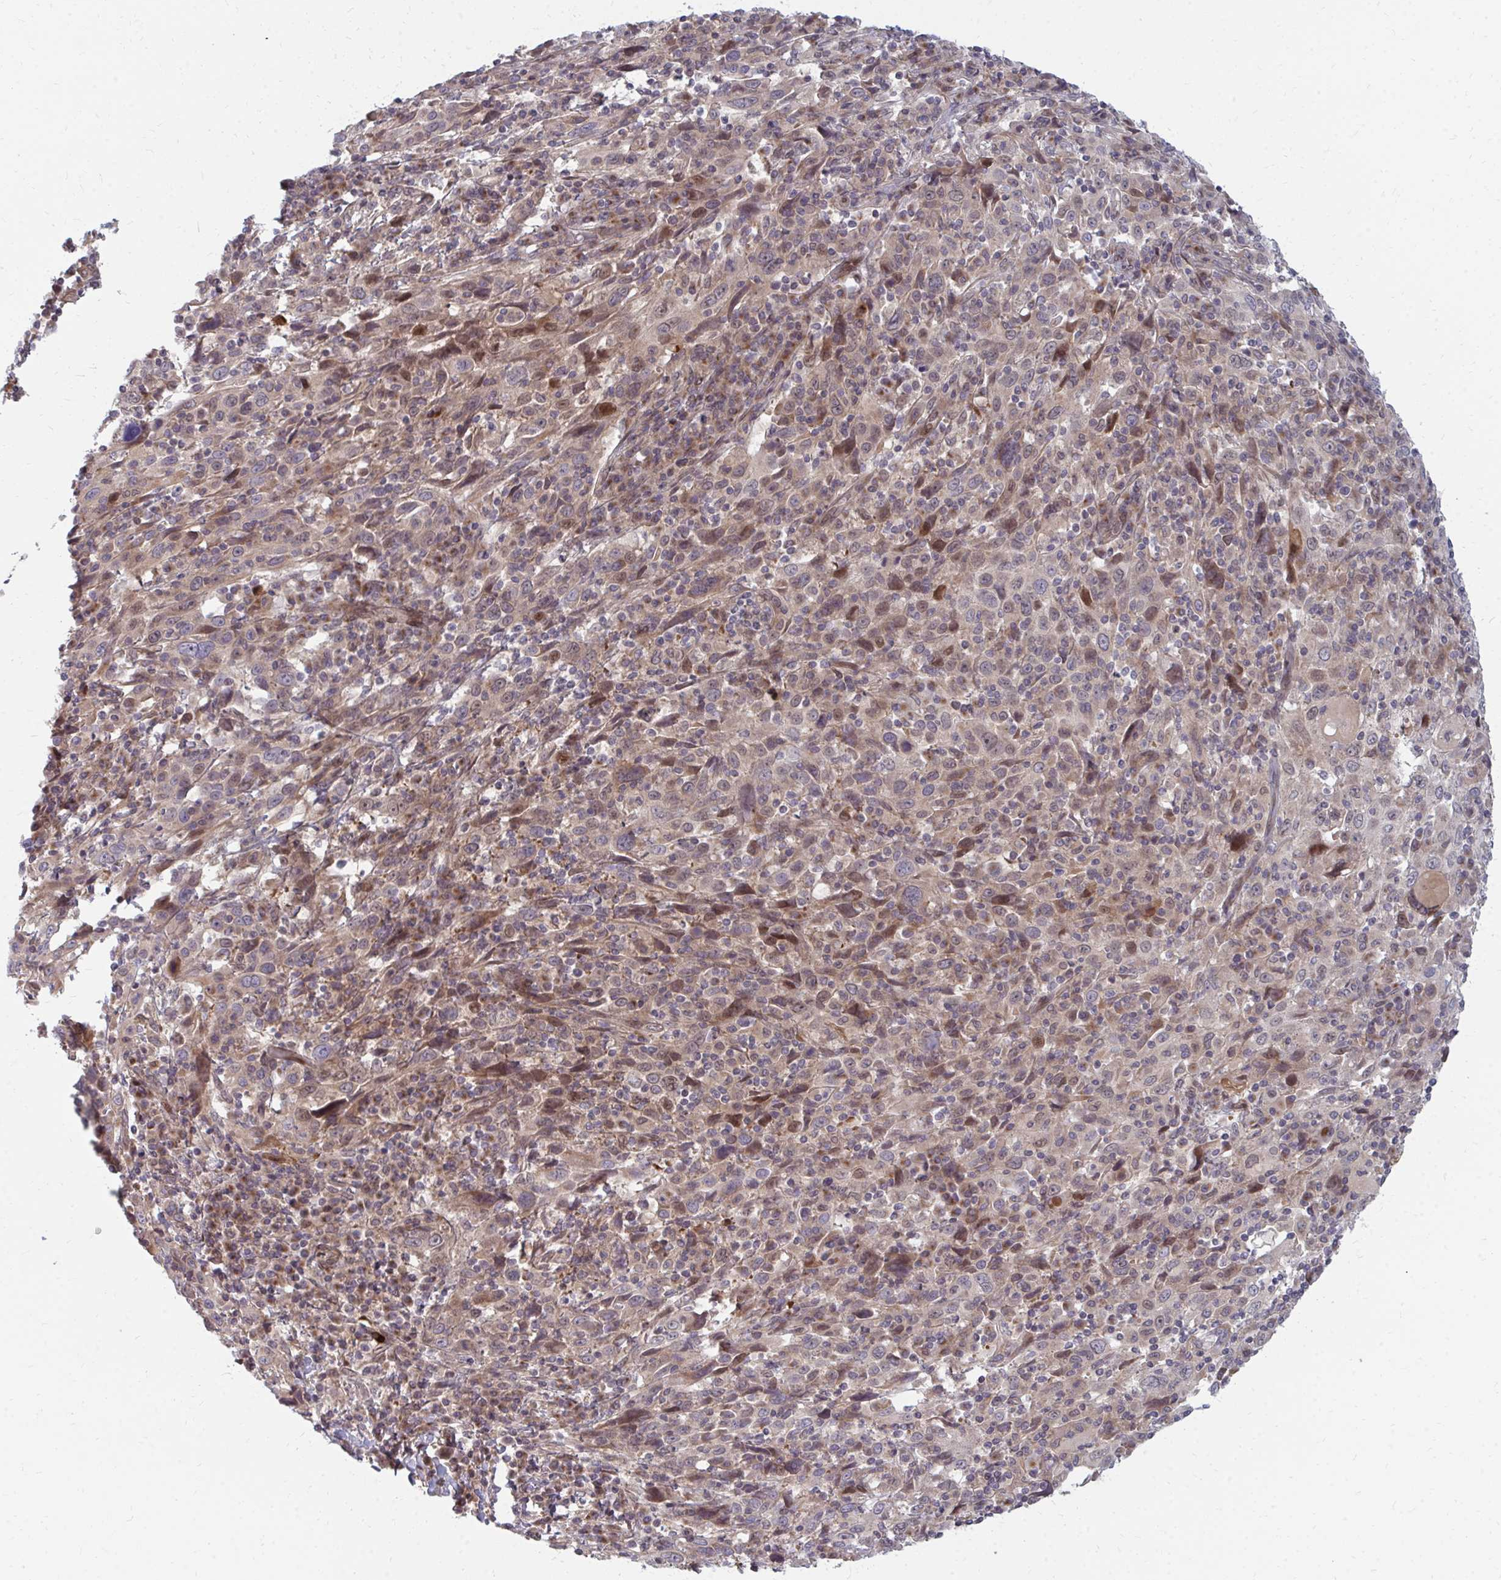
{"staining": {"intensity": "weak", "quantity": "25%-75%", "location": "cytoplasmic/membranous,nuclear"}, "tissue": "cervical cancer", "cell_type": "Tumor cells", "image_type": "cancer", "snomed": [{"axis": "morphology", "description": "Squamous cell carcinoma, NOS"}, {"axis": "topography", "description": "Cervix"}], "caption": "High-magnification brightfield microscopy of cervical cancer stained with DAB (3,3'-diaminobenzidine) (brown) and counterstained with hematoxylin (blue). tumor cells exhibit weak cytoplasmic/membranous and nuclear staining is seen in approximately25%-75% of cells.", "gene": "ZNF285", "patient": {"sex": "female", "age": 46}}